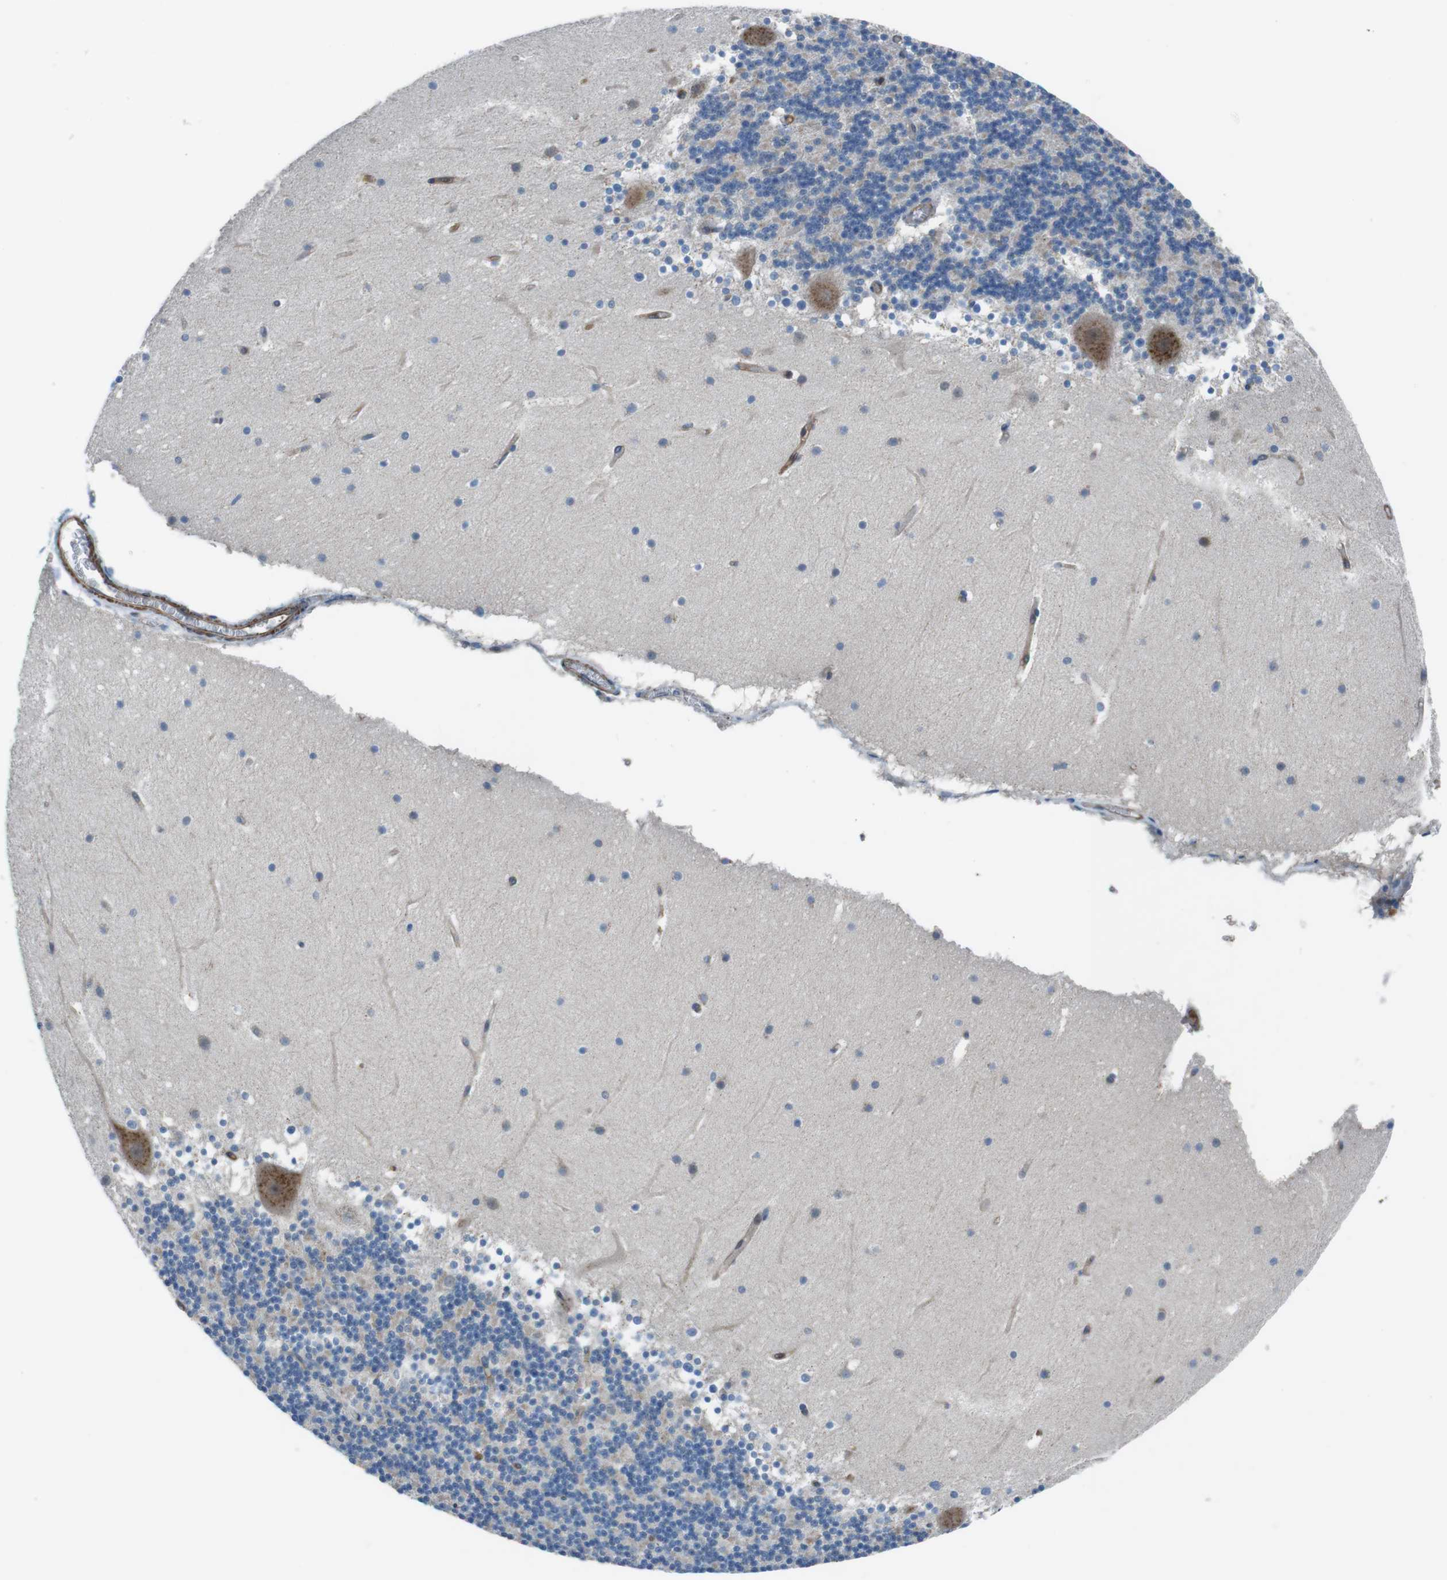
{"staining": {"intensity": "moderate", "quantity": "25%-75%", "location": "cytoplasmic/membranous"}, "tissue": "cerebellum", "cell_type": "Cells in granular layer", "image_type": "normal", "snomed": [{"axis": "morphology", "description": "Normal tissue, NOS"}, {"axis": "topography", "description": "Cerebellum"}], "caption": "Cells in granular layer exhibit medium levels of moderate cytoplasmic/membranous positivity in about 25%-75% of cells in benign human cerebellum.", "gene": "FAM174B", "patient": {"sex": "female", "age": 19}}